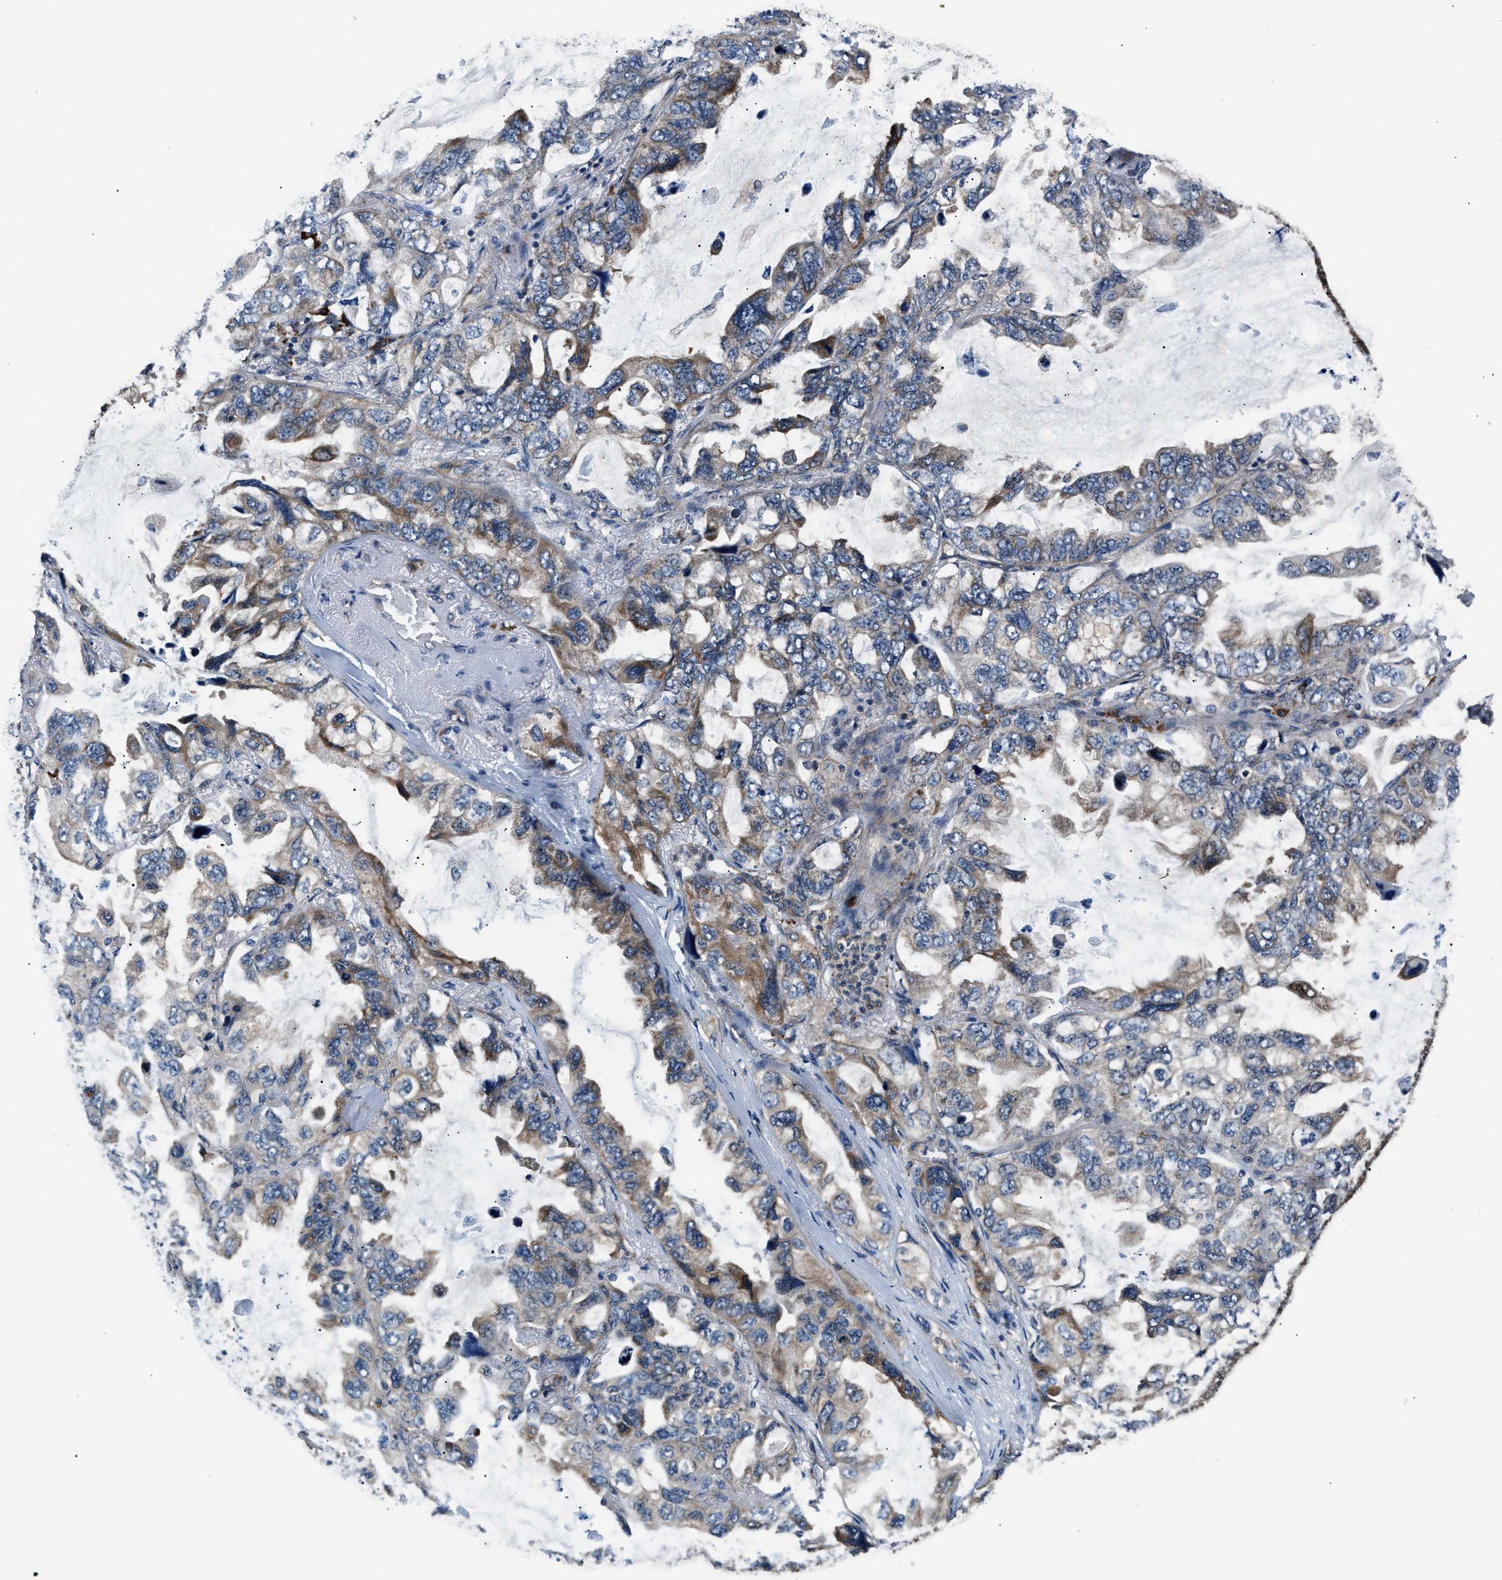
{"staining": {"intensity": "moderate", "quantity": "<25%", "location": "cytoplasmic/membranous"}, "tissue": "lung cancer", "cell_type": "Tumor cells", "image_type": "cancer", "snomed": [{"axis": "morphology", "description": "Squamous cell carcinoma, NOS"}, {"axis": "topography", "description": "Lung"}], "caption": "Immunohistochemistry (DAB) staining of human lung cancer reveals moderate cytoplasmic/membranous protein positivity in about <25% of tumor cells.", "gene": "IMPDH2", "patient": {"sex": "female", "age": 73}}